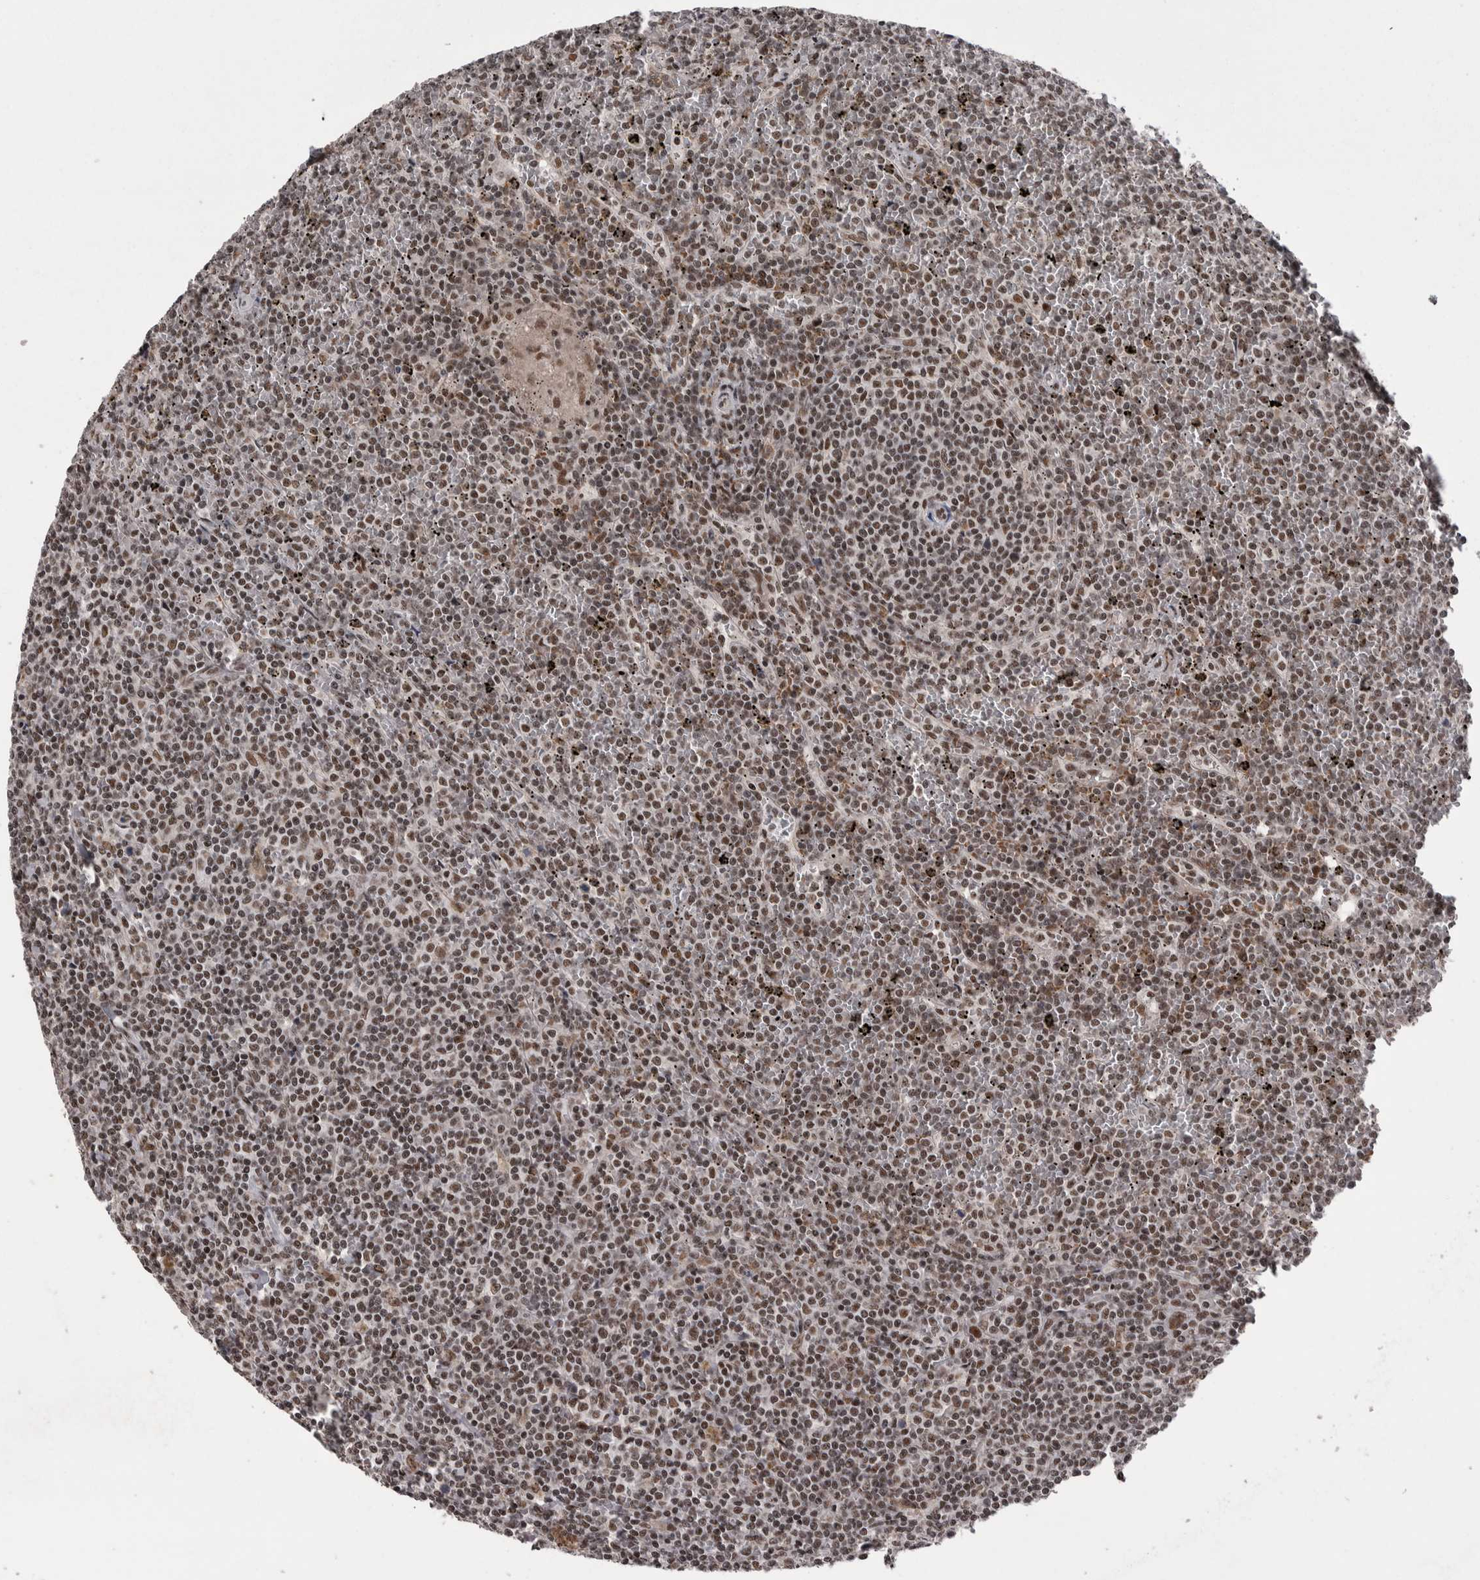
{"staining": {"intensity": "moderate", "quantity": ">75%", "location": "nuclear"}, "tissue": "lymphoma", "cell_type": "Tumor cells", "image_type": "cancer", "snomed": [{"axis": "morphology", "description": "Malignant lymphoma, non-Hodgkin's type, Low grade"}, {"axis": "topography", "description": "Spleen"}], "caption": "Human malignant lymphoma, non-Hodgkin's type (low-grade) stained for a protein (brown) shows moderate nuclear positive staining in approximately >75% of tumor cells.", "gene": "DMTF1", "patient": {"sex": "female", "age": 19}}